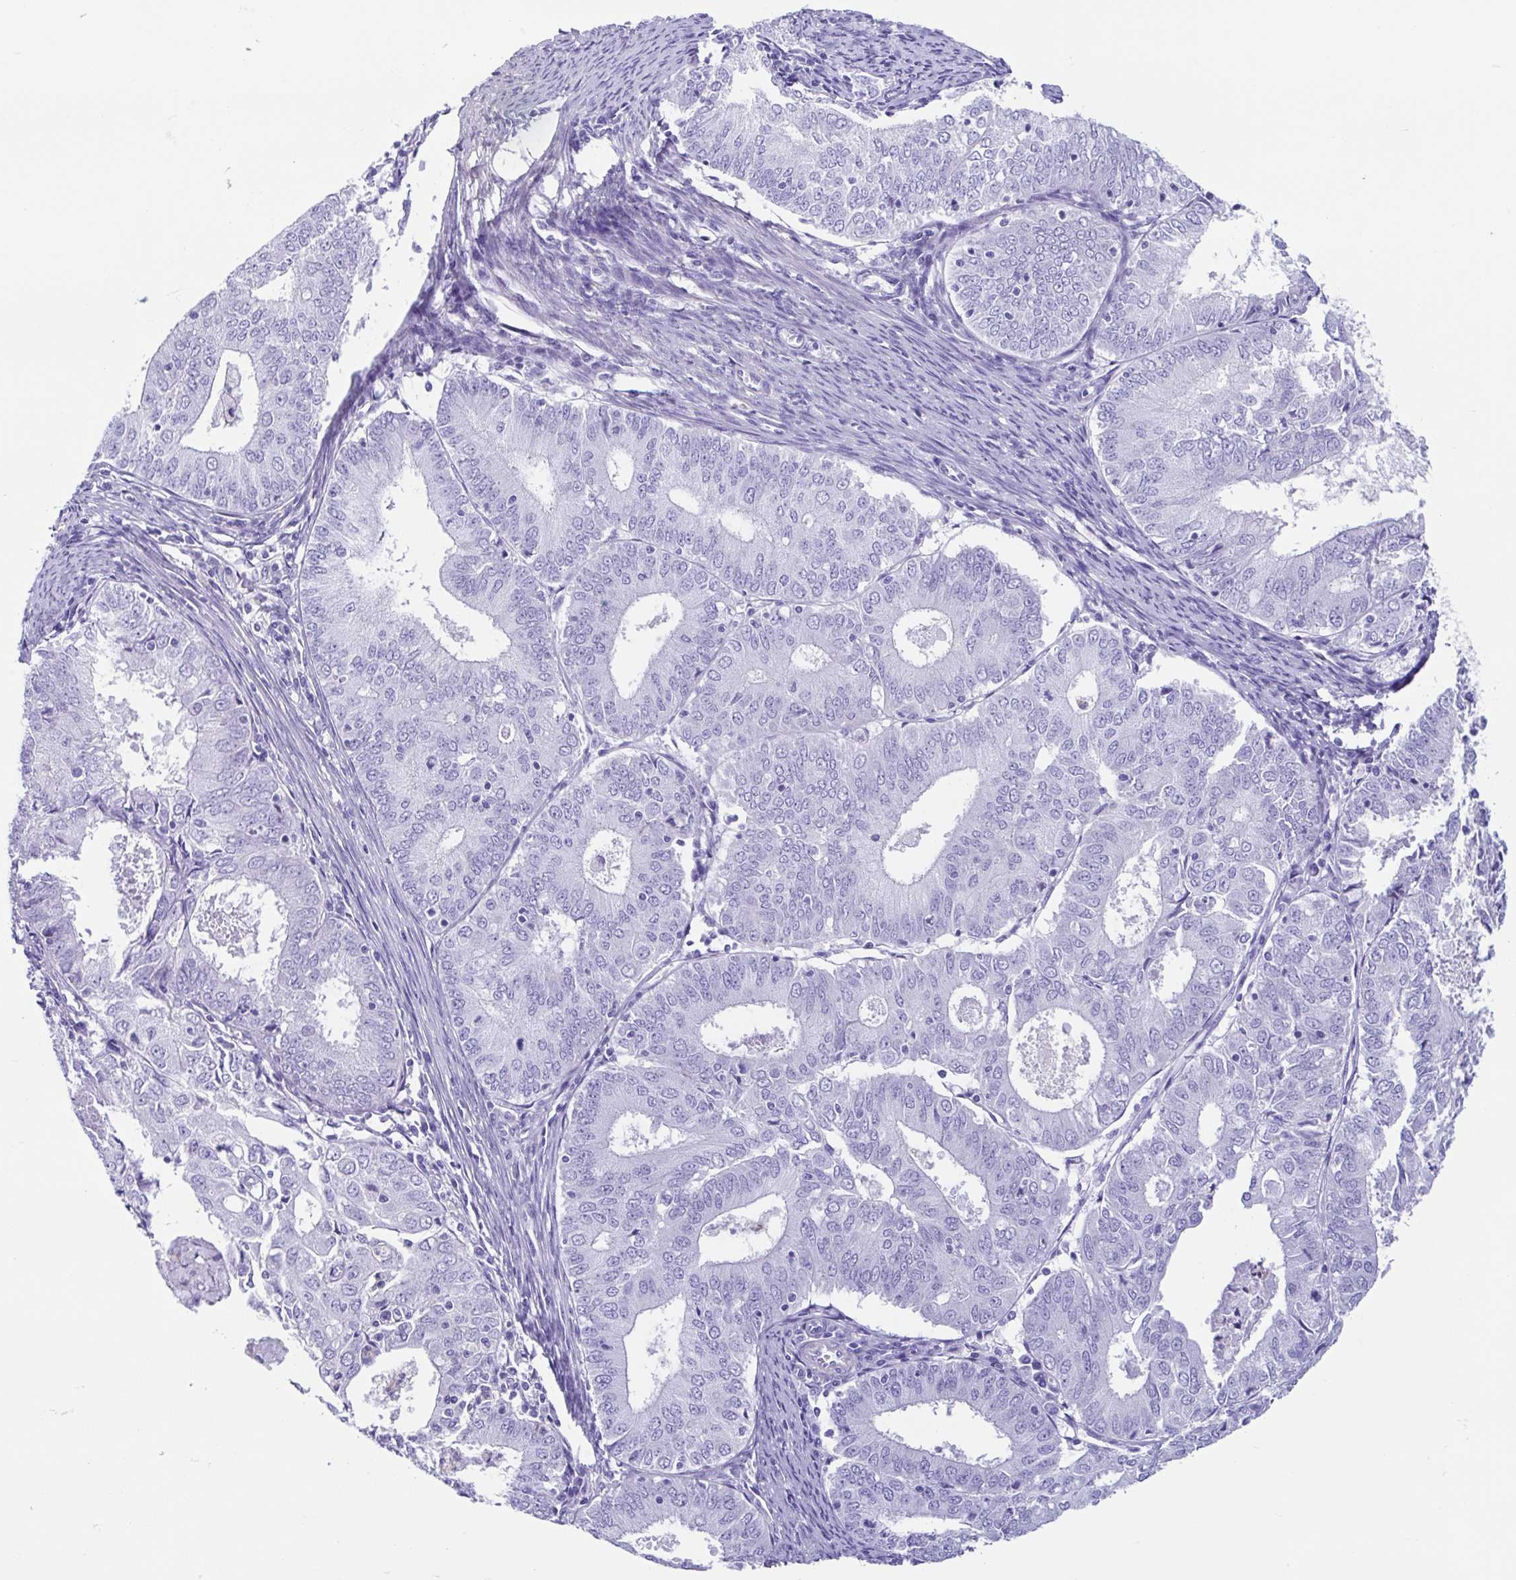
{"staining": {"intensity": "negative", "quantity": "none", "location": "none"}, "tissue": "endometrial cancer", "cell_type": "Tumor cells", "image_type": "cancer", "snomed": [{"axis": "morphology", "description": "Adenocarcinoma, NOS"}, {"axis": "topography", "description": "Endometrium"}], "caption": "Endometrial adenocarcinoma was stained to show a protein in brown. There is no significant staining in tumor cells. (DAB (3,3'-diaminobenzidine) IHC, high magnification).", "gene": "CYP11B1", "patient": {"sex": "female", "age": 57}}